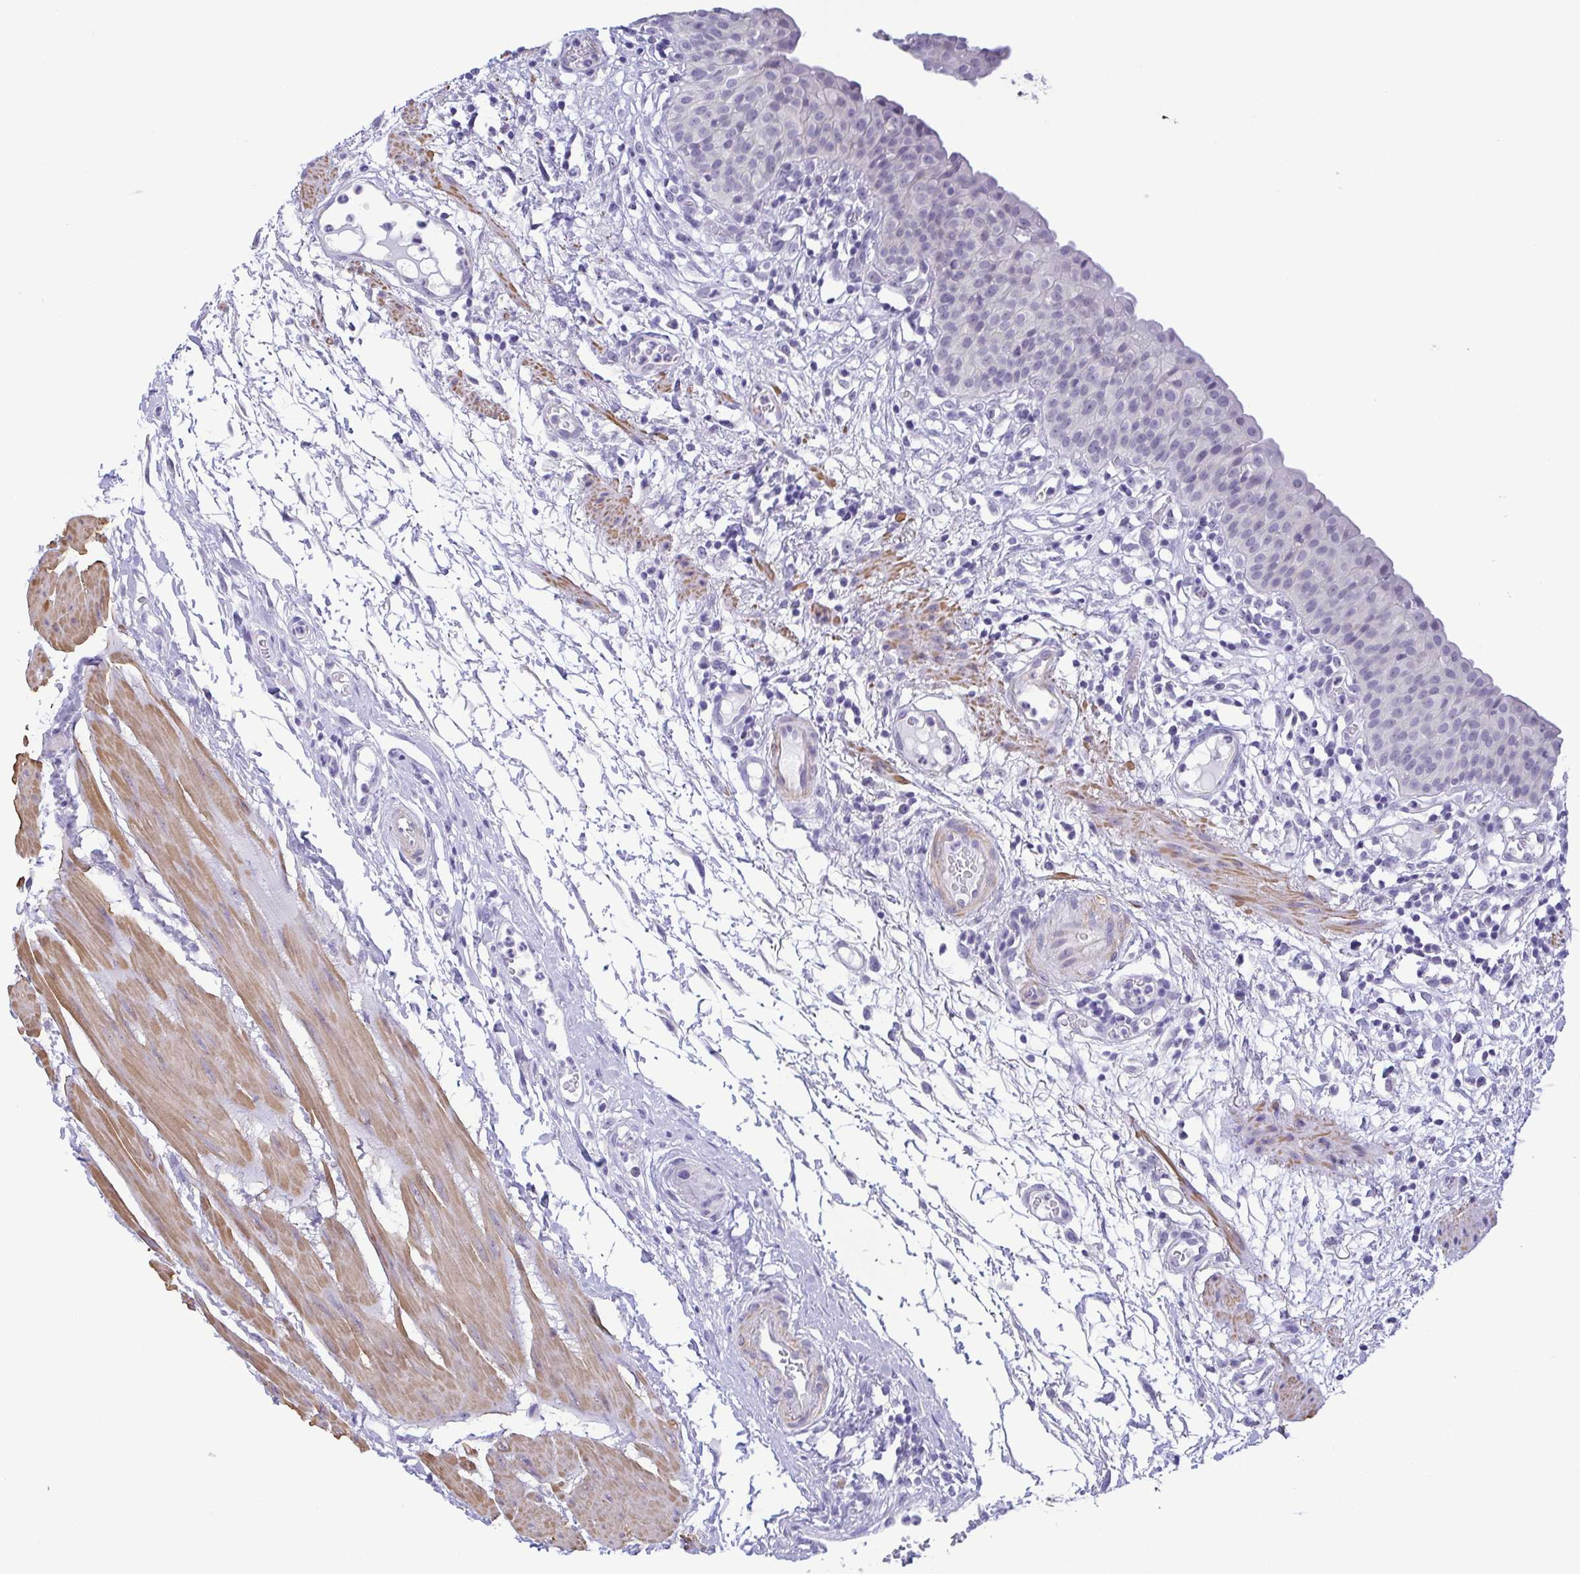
{"staining": {"intensity": "negative", "quantity": "none", "location": "none"}, "tissue": "urinary bladder", "cell_type": "Urothelial cells", "image_type": "normal", "snomed": [{"axis": "morphology", "description": "Normal tissue, NOS"}, {"axis": "morphology", "description": "Inflammation, NOS"}, {"axis": "topography", "description": "Urinary bladder"}], "caption": "DAB immunohistochemical staining of benign human urinary bladder demonstrates no significant expression in urothelial cells. (DAB (3,3'-diaminobenzidine) IHC, high magnification).", "gene": "MYL7", "patient": {"sex": "male", "age": 57}}